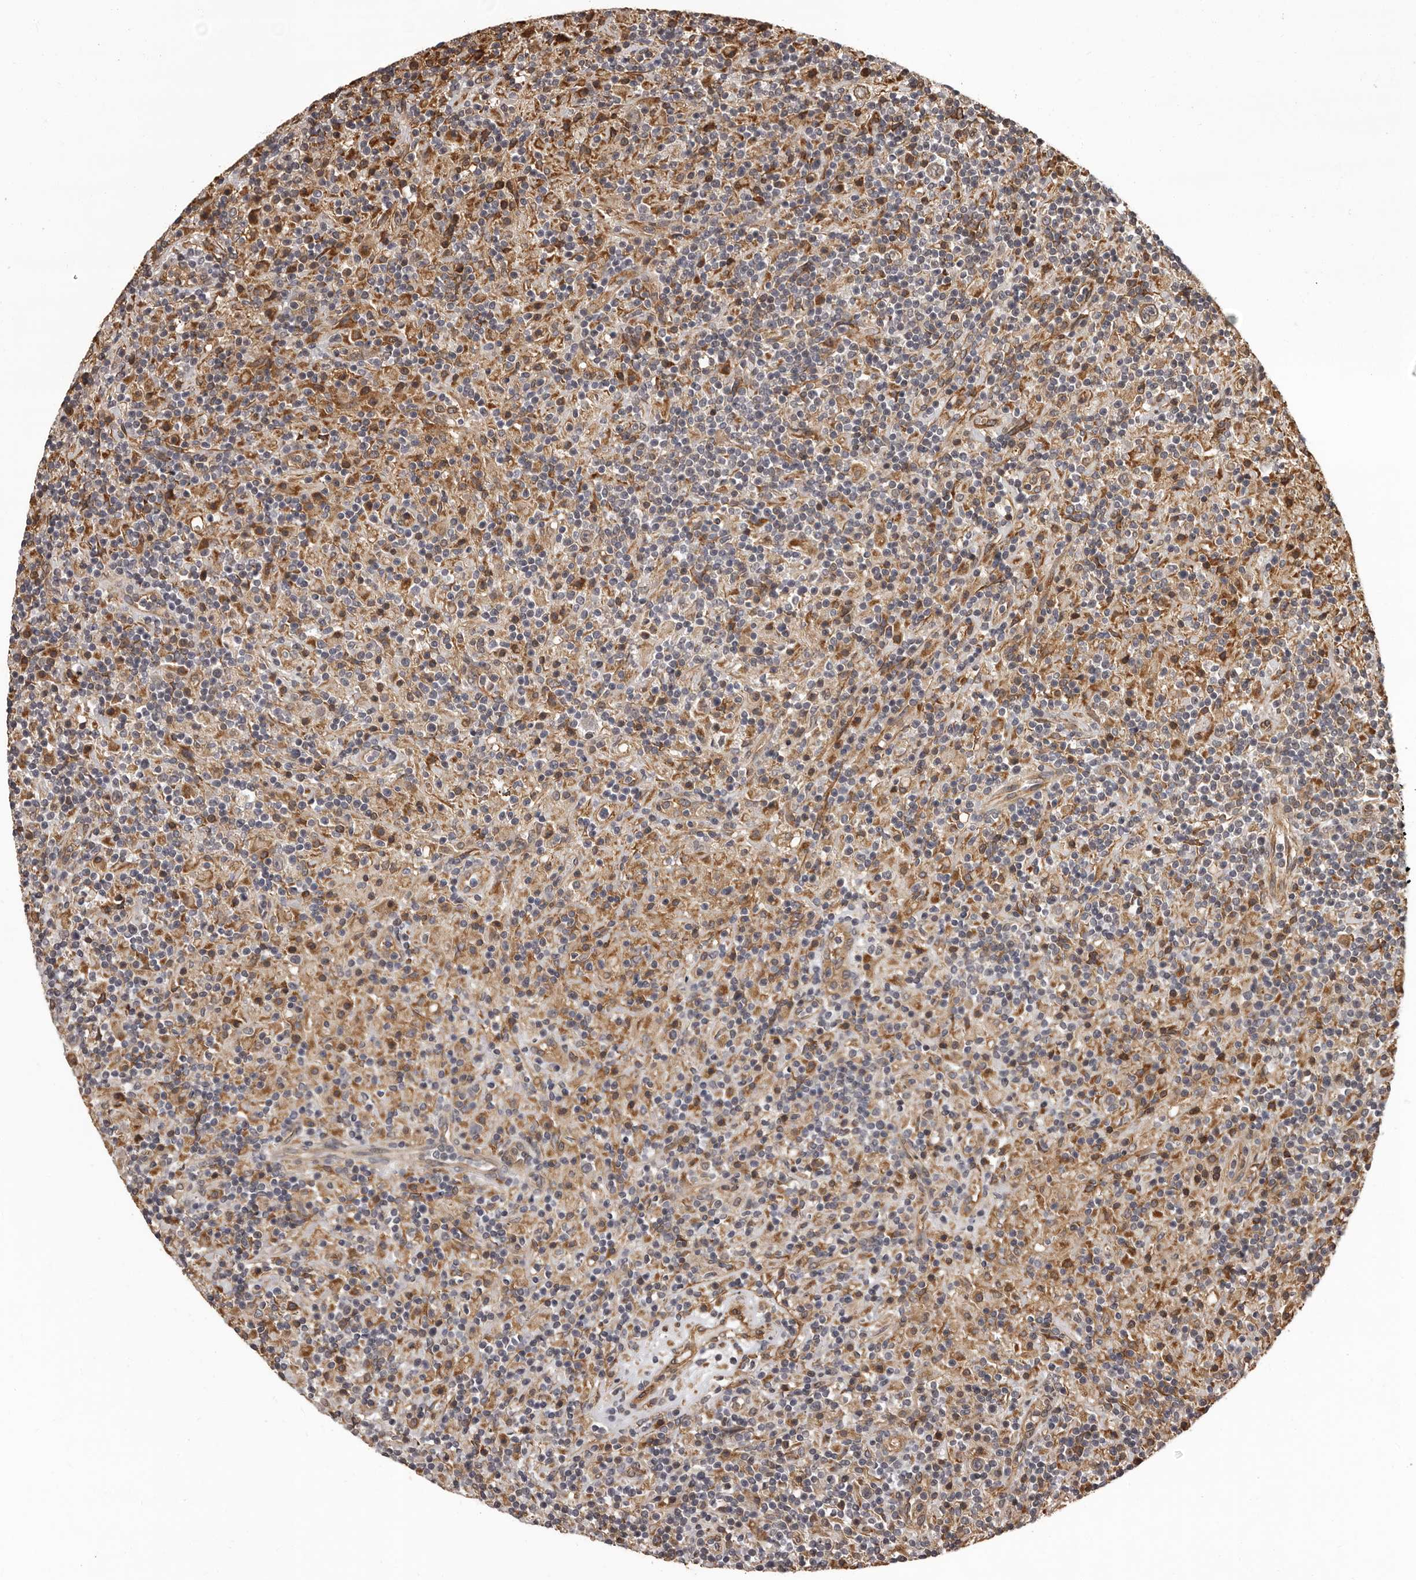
{"staining": {"intensity": "negative", "quantity": "none", "location": "none"}, "tissue": "lymphoma", "cell_type": "Tumor cells", "image_type": "cancer", "snomed": [{"axis": "morphology", "description": "Hodgkin's disease, NOS"}, {"axis": "topography", "description": "Lymph node"}], "caption": "Immunohistochemistry (IHC) of Hodgkin's disease demonstrates no positivity in tumor cells. The staining is performed using DAB brown chromogen with nuclei counter-stained in using hematoxylin.", "gene": "SLITRK6", "patient": {"sex": "male", "age": 70}}